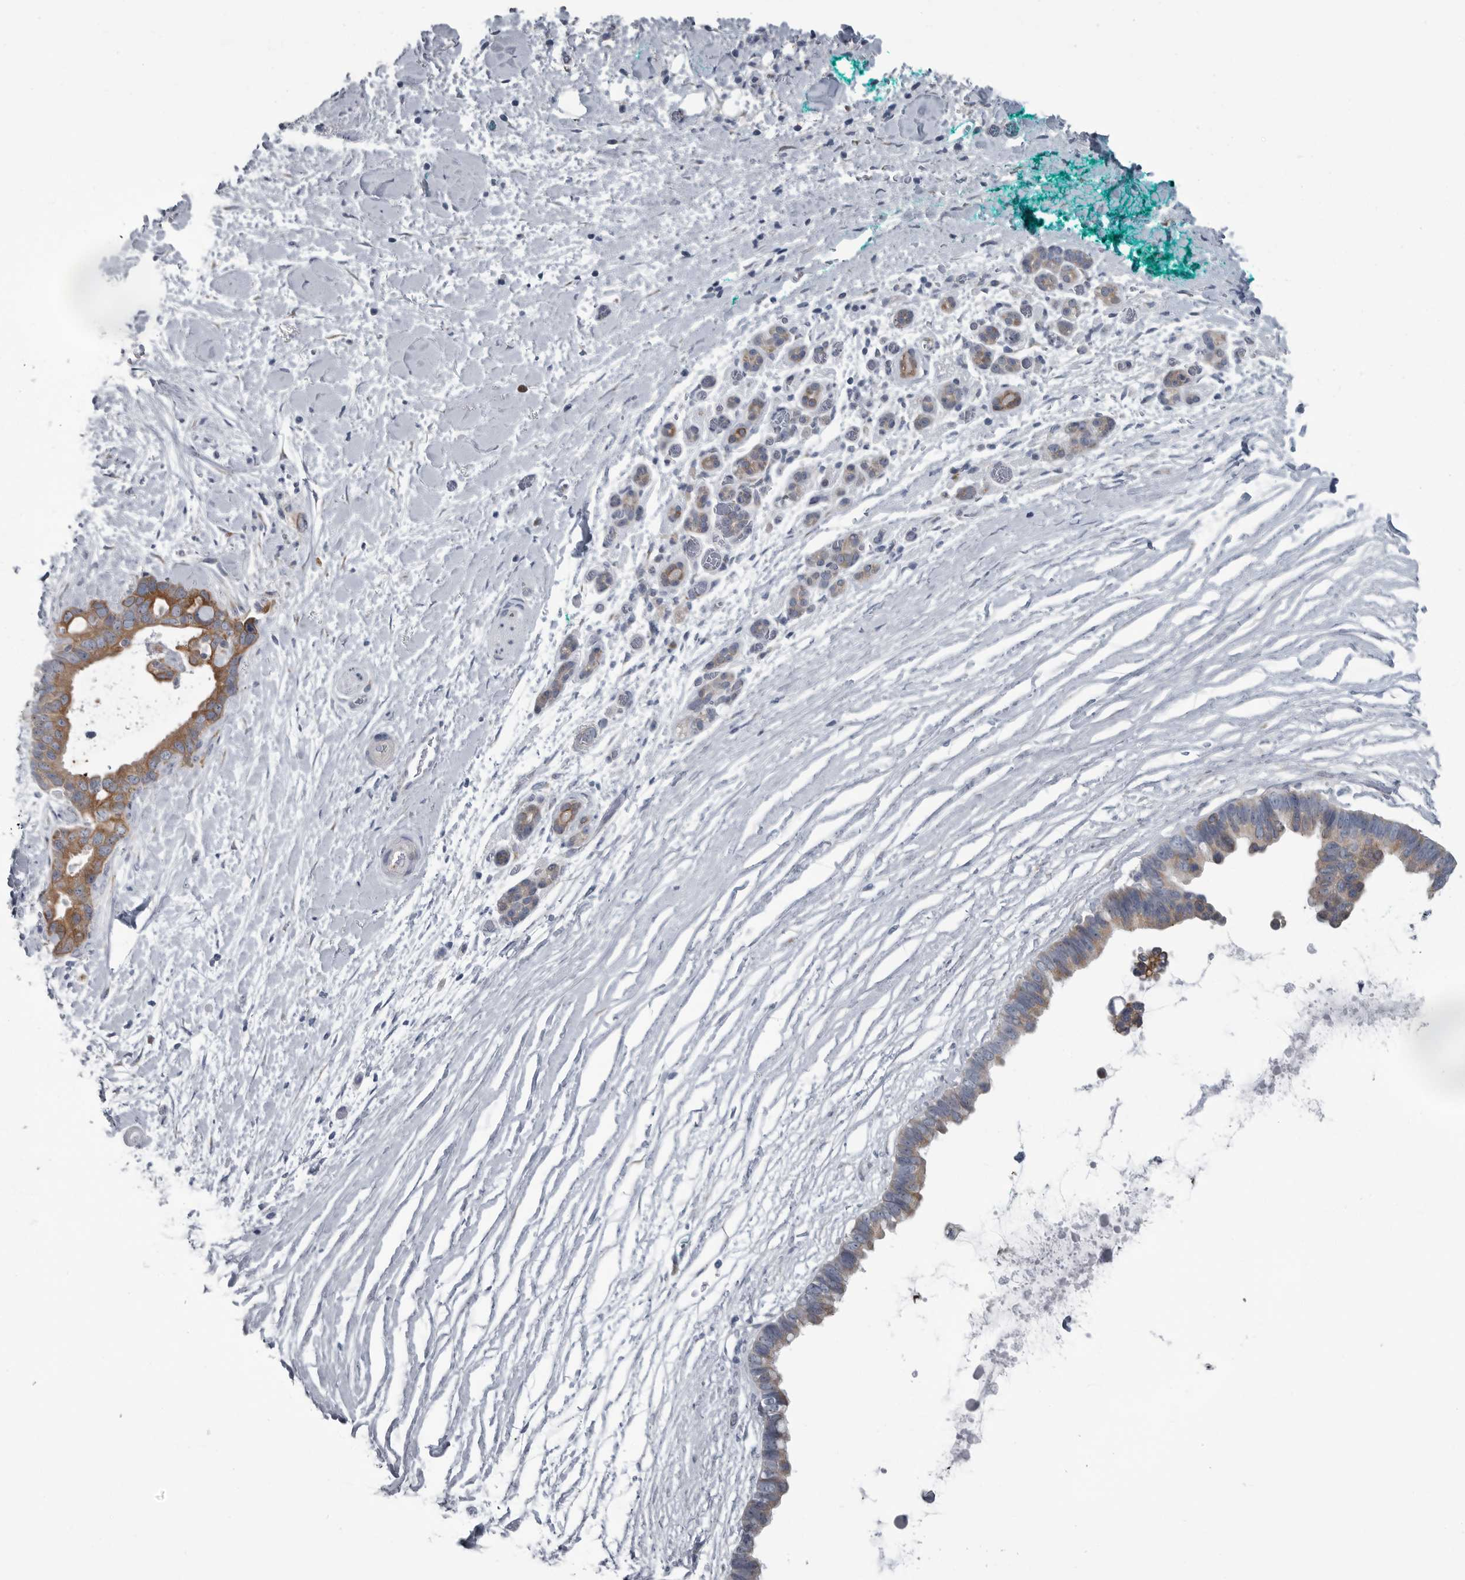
{"staining": {"intensity": "moderate", "quantity": ">75%", "location": "cytoplasmic/membranous"}, "tissue": "pancreatic cancer", "cell_type": "Tumor cells", "image_type": "cancer", "snomed": [{"axis": "morphology", "description": "Adenocarcinoma, NOS"}, {"axis": "topography", "description": "Pancreas"}], "caption": "Immunohistochemistry (IHC) image of pancreatic adenocarcinoma stained for a protein (brown), which exhibits medium levels of moderate cytoplasmic/membranous positivity in approximately >75% of tumor cells.", "gene": "MYOC", "patient": {"sex": "female", "age": 72}}